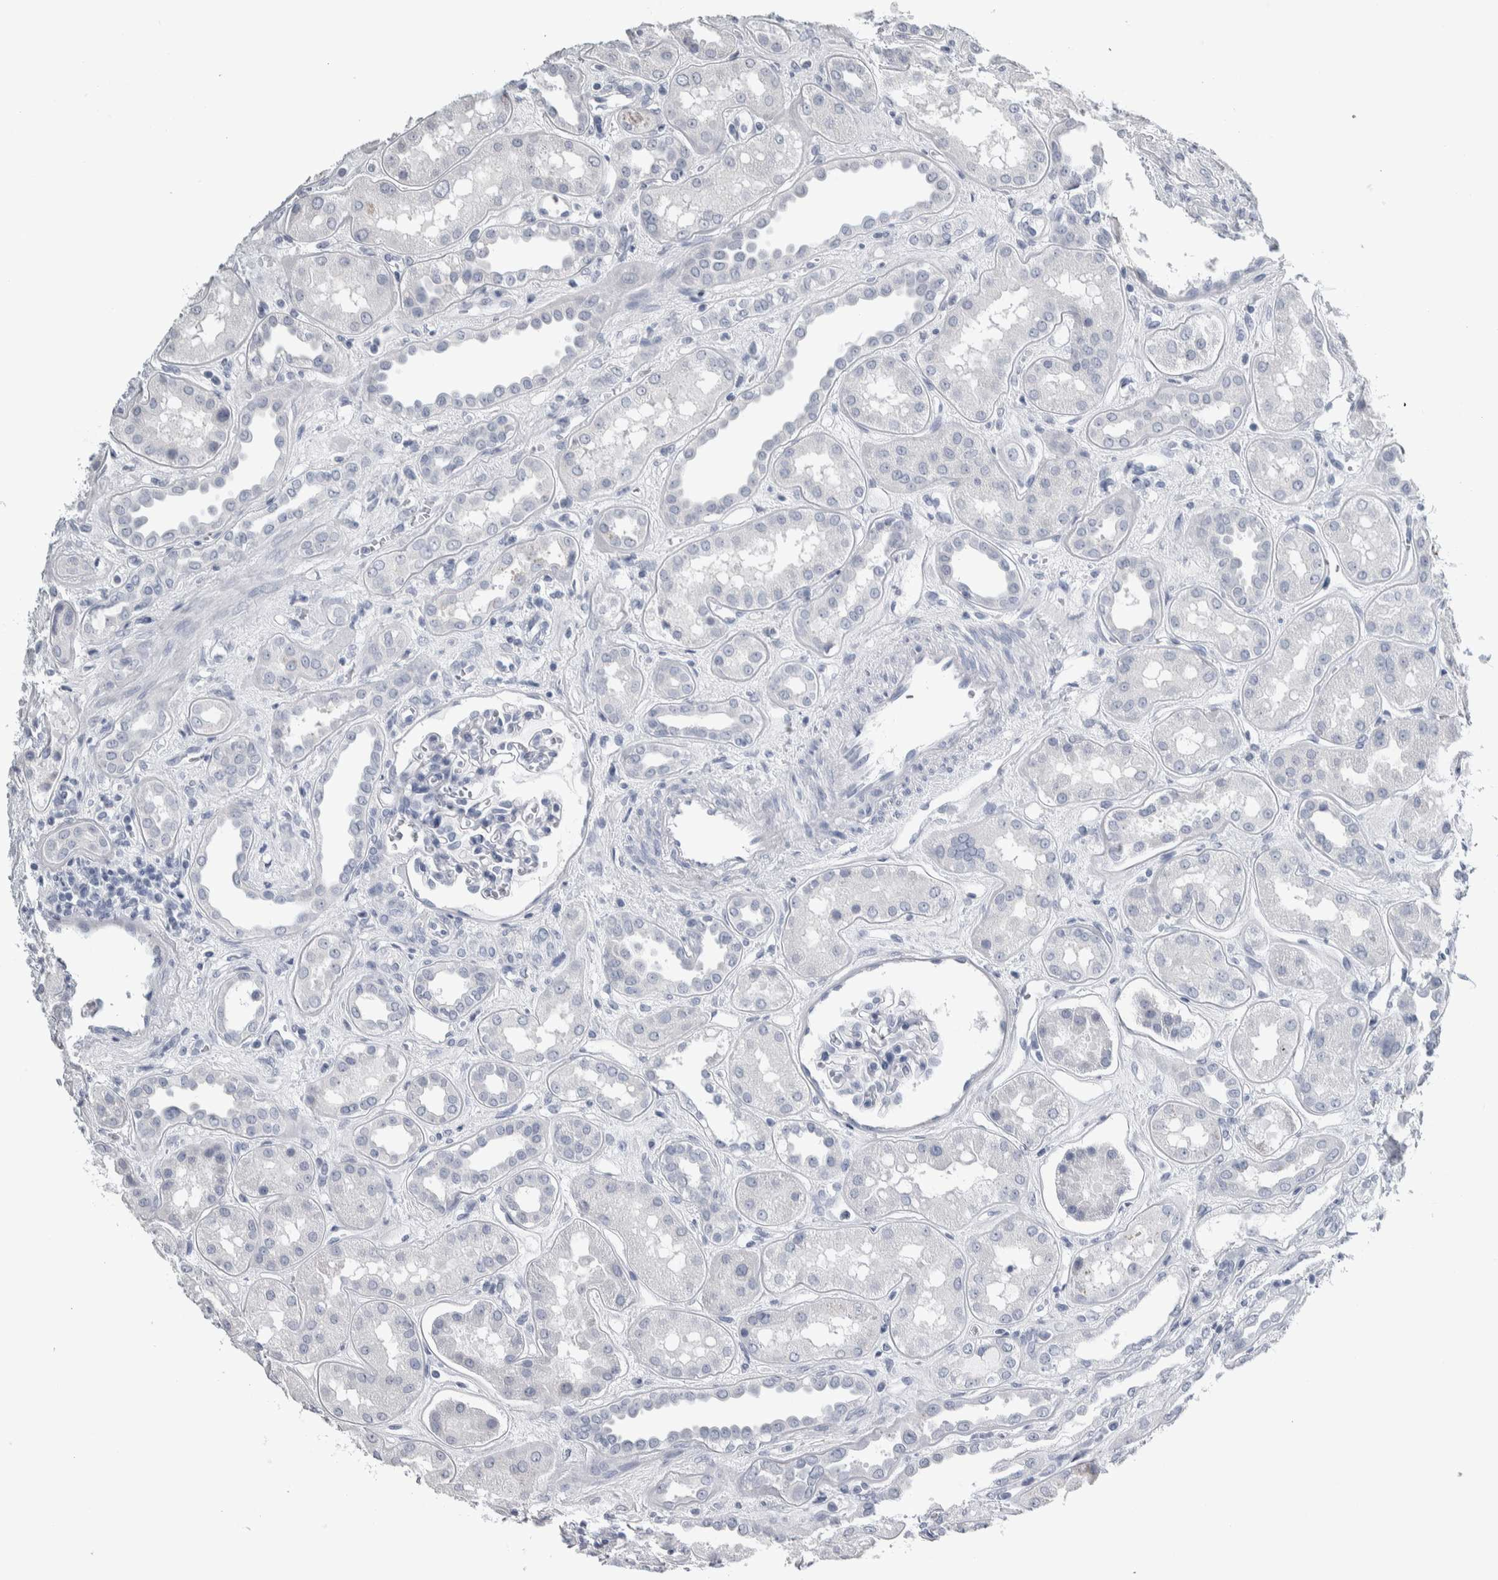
{"staining": {"intensity": "negative", "quantity": "none", "location": "none"}, "tissue": "kidney", "cell_type": "Cells in glomeruli", "image_type": "normal", "snomed": [{"axis": "morphology", "description": "Normal tissue, NOS"}, {"axis": "topography", "description": "Kidney"}], "caption": "An immunohistochemistry histopathology image of normal kidney is shown. There is no staining in cells in glomeruli of kidney.", "gene": "CDH17", "patient": {"sex": "male", "age": 59}}